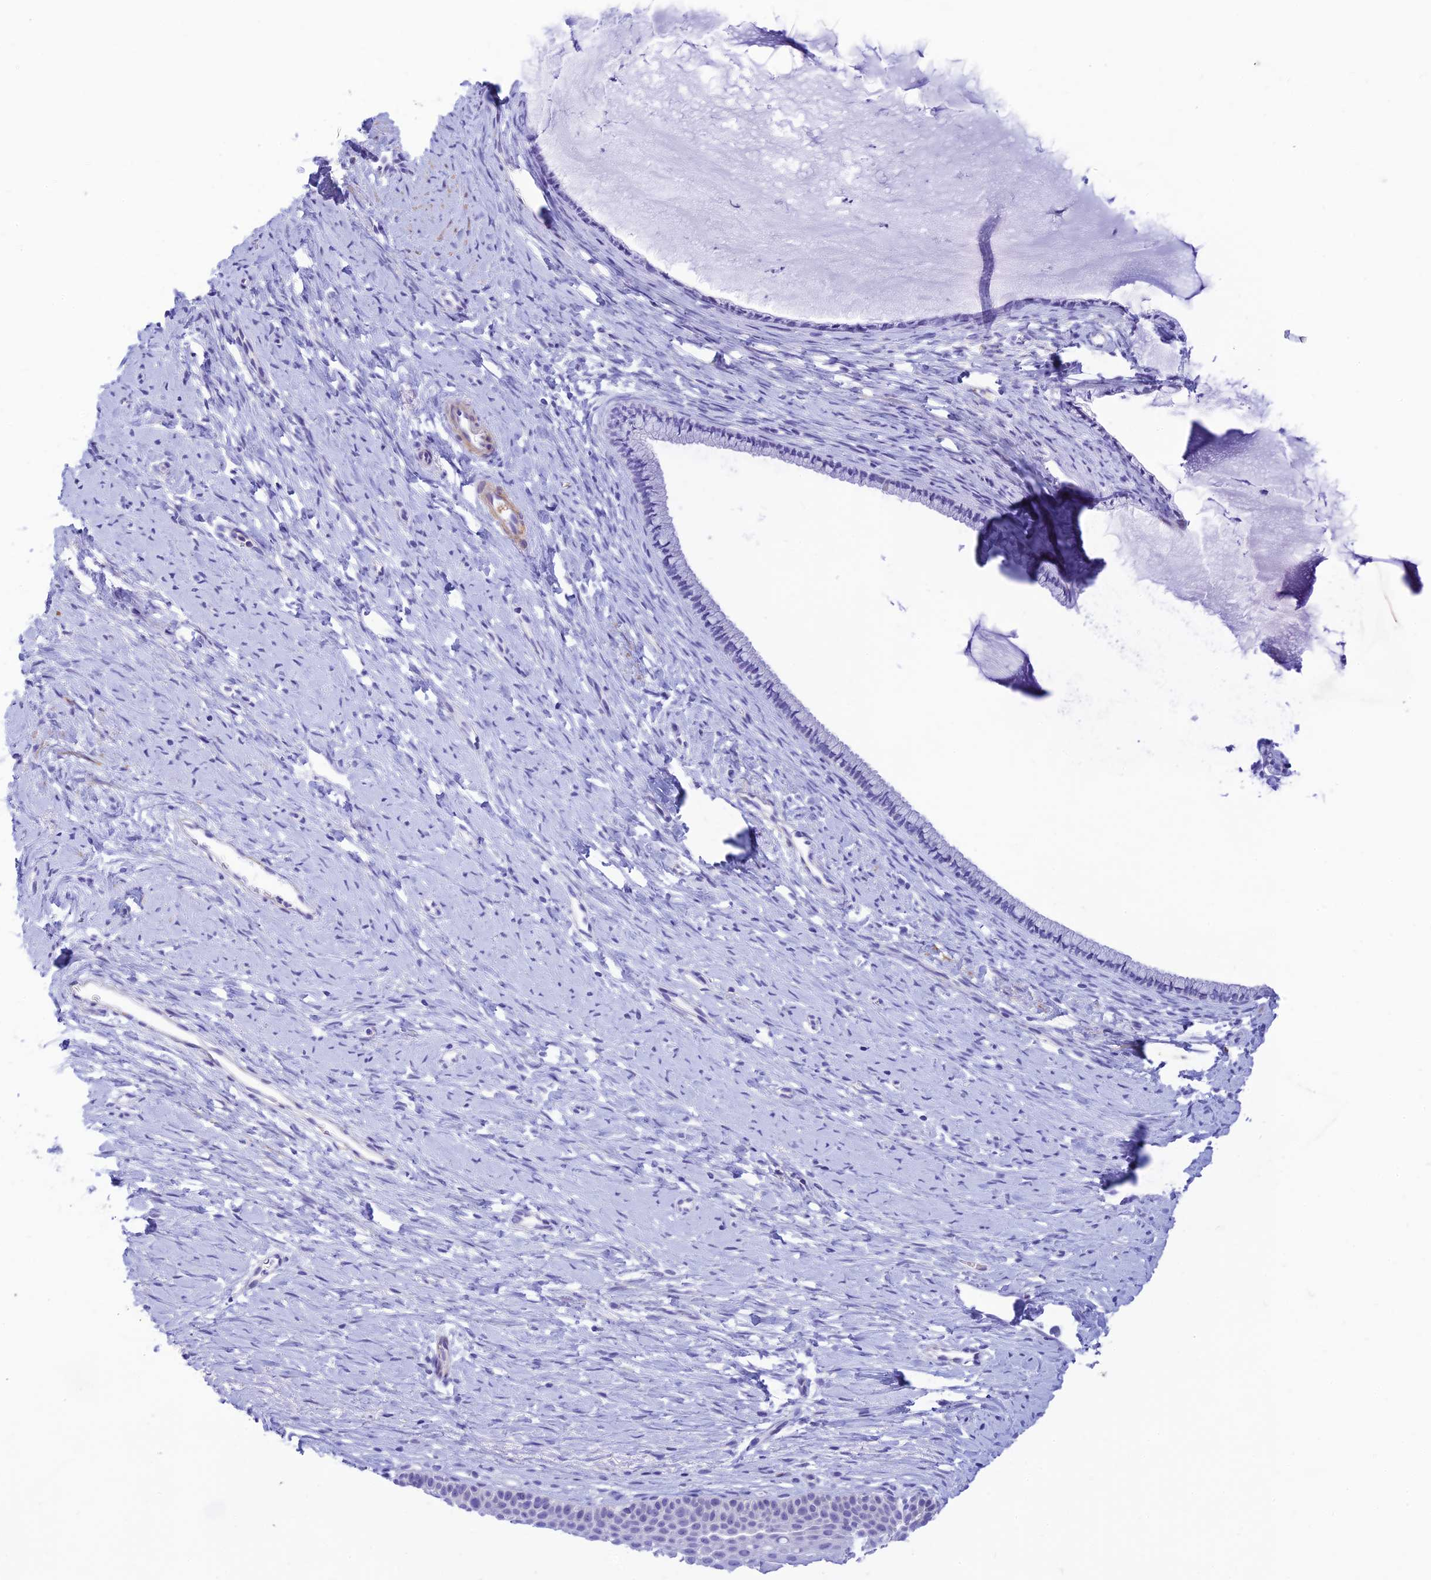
{"staining": {"intensity": "negative", "quantity": "none", "location": "none"}, "tissue": "cervix", "cell_type": "Glandular cells", "image_type": "normal", "snomed": [{"axis": "morphology", "description": "Normal tissue, NOS"}, {"axis": "topography", "description": "Cervix"}], "caption": "Immunohistochemical staining of benign human cervix exhibits no significant expression in glandular cells. (DAB (3,3'-diaminobenzidine) immunohistochemistry (IHC) with hematoxylin counter stain).", "gene": "FBXW4", "patient": {"sex": "female", "age": 36}}